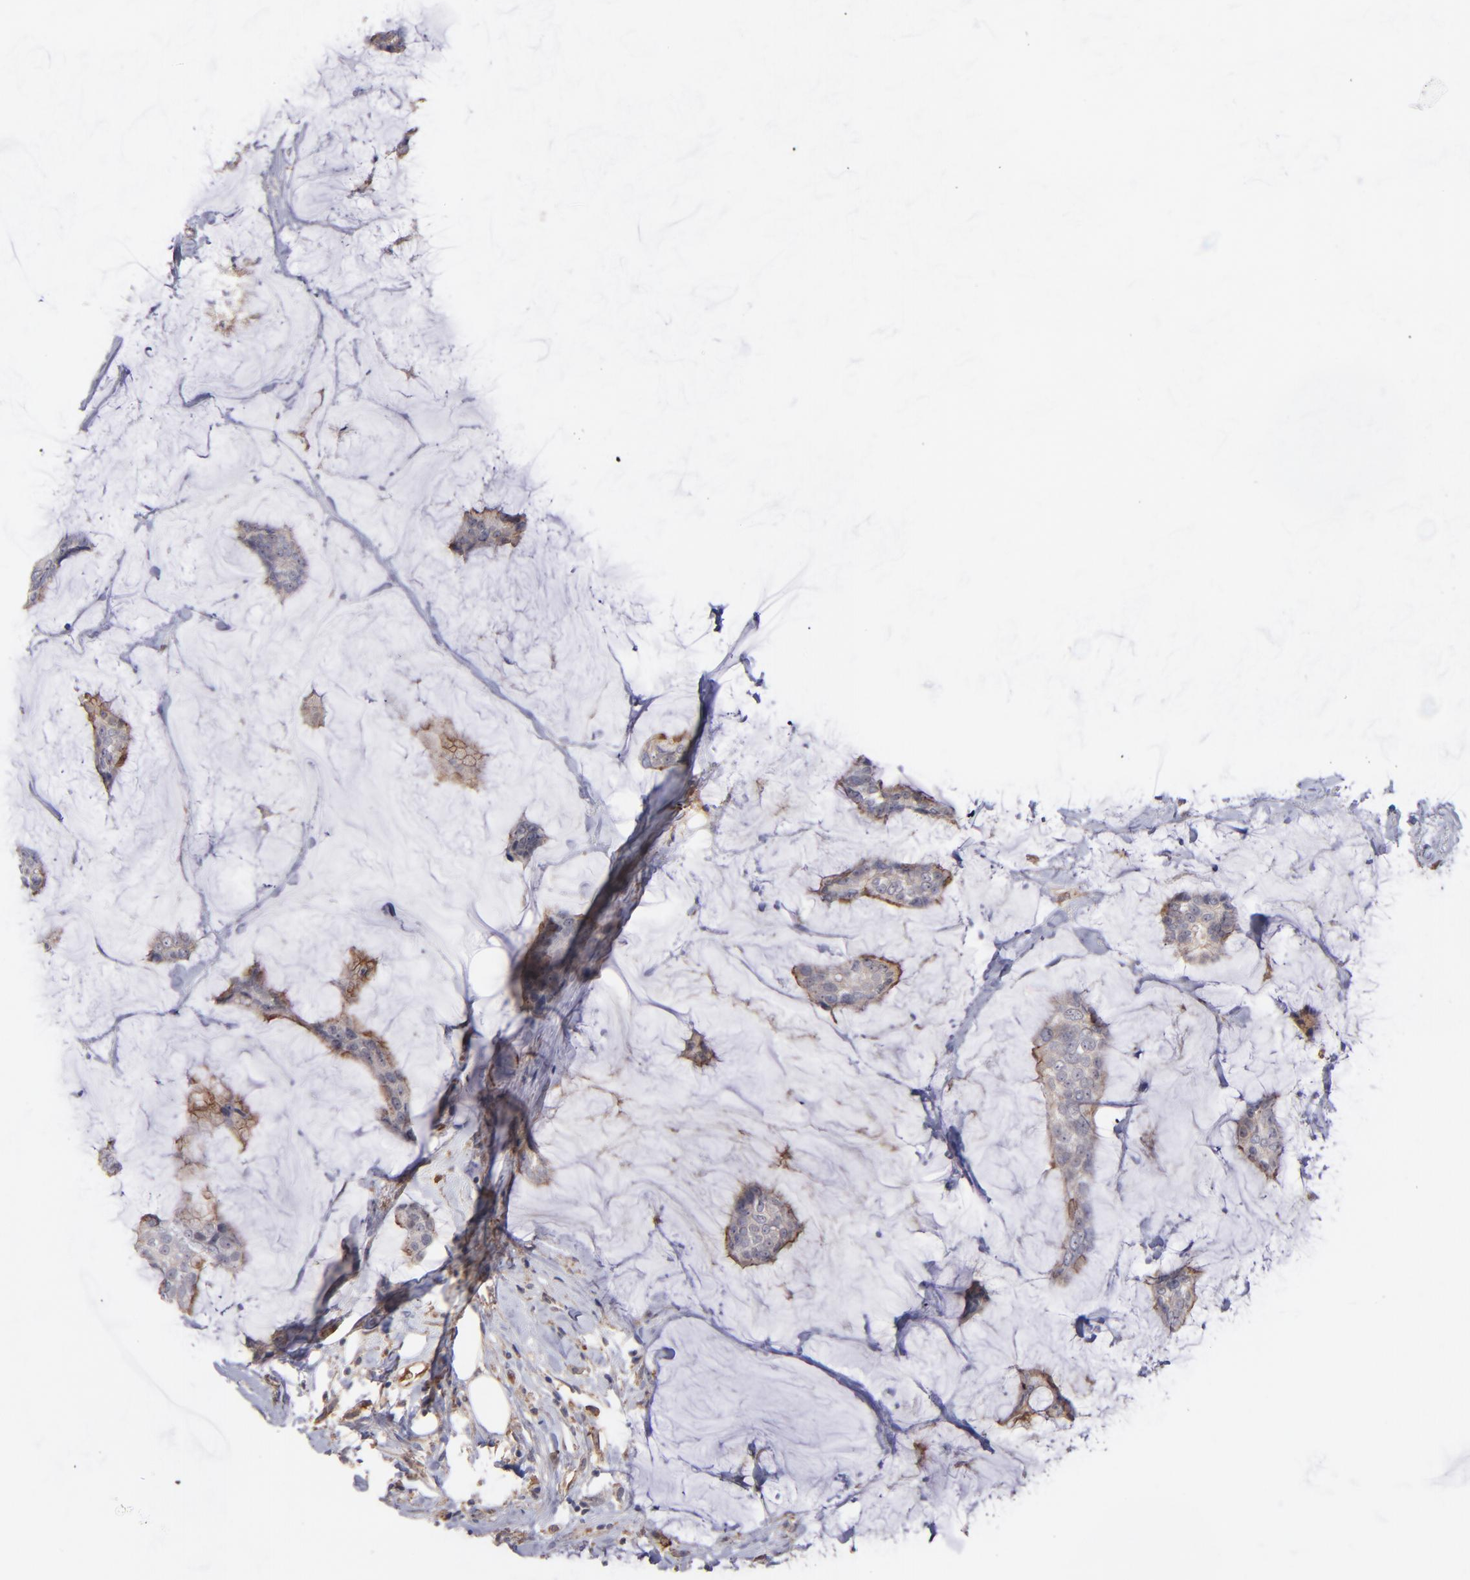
{"staining": {"intensity": "moderate", "quantity": "25%-75%", "location": "cytoplasmic/membranous"}, "tissue": "breast cancer", "cell_type": "Tumor cells", "image_type": "cancer", "snomed": [{"axis": "morphology", "description": "Duct carcinoma"}, {"axis": "topography", "description": "Breast"}], "caption": "Protein staining of breast intraductal carcinoma tissue exhibits moderate cytoplasmic/membranous positivity in approximately 25%-75% of tumor cells.", "gene": "ICAM1", "patient": {"sex": "female", "age": 93}}